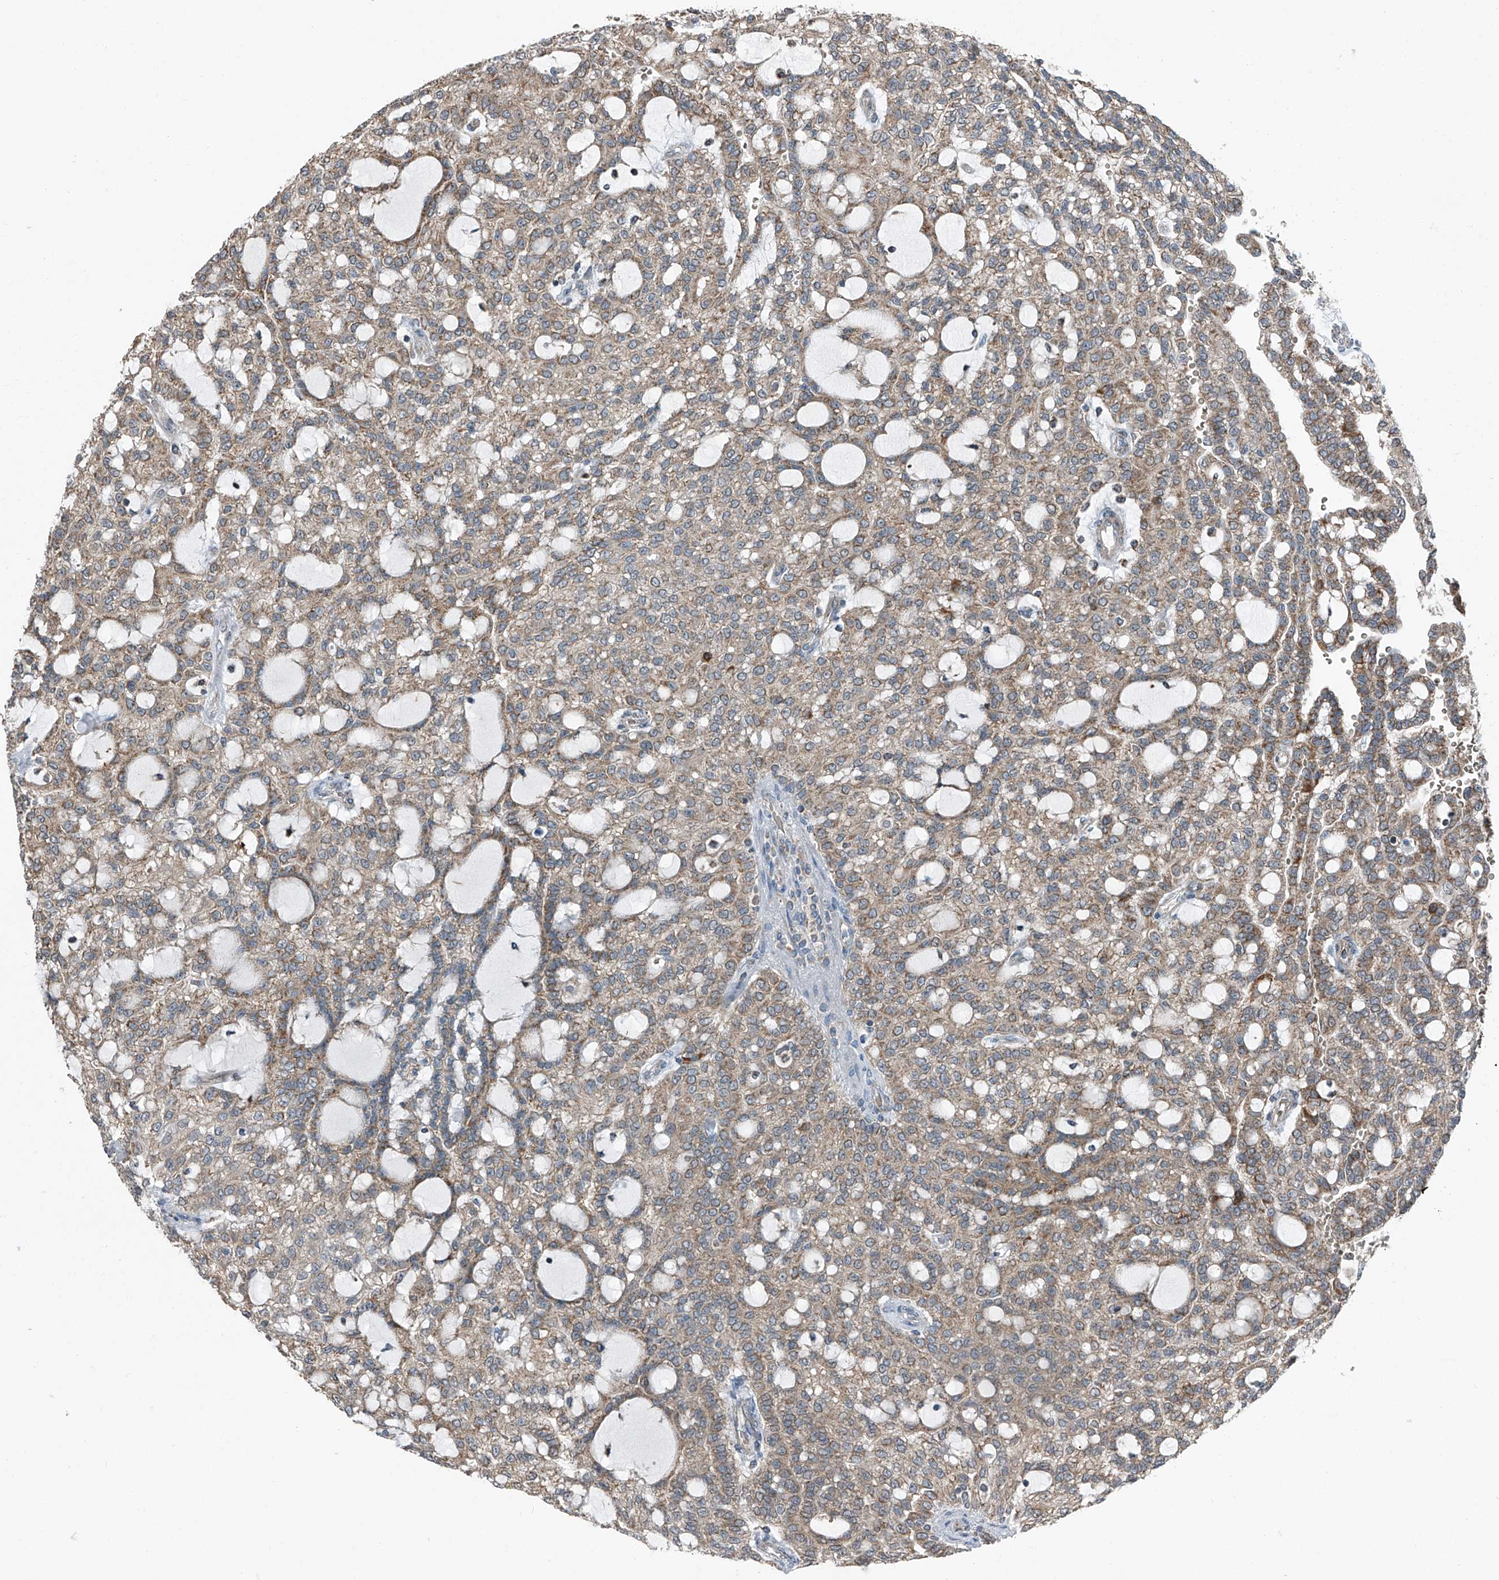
{"staining": {"intensity": "weak", "quantity": ">75%", "location": "cytoplasmic/membranous"}, "tissue": "renal cancer", "cell_type": "Tumor cells", "image_type": "cancer", "snomed": [{"axis": "morphology", "description": "Adenocarcinoma, NOS"}, {"axis": "topography", "description": "Kidney"}], "caption": "High-power microscopy captured an IHC histopathology image of renal cancer (adenocarcinoma), revealing weak cytoplasmic/membranous staining in about >75% of tumor cells.", "gene": "CHRNA7", "patient": {"sex": "male", "age": 63}}